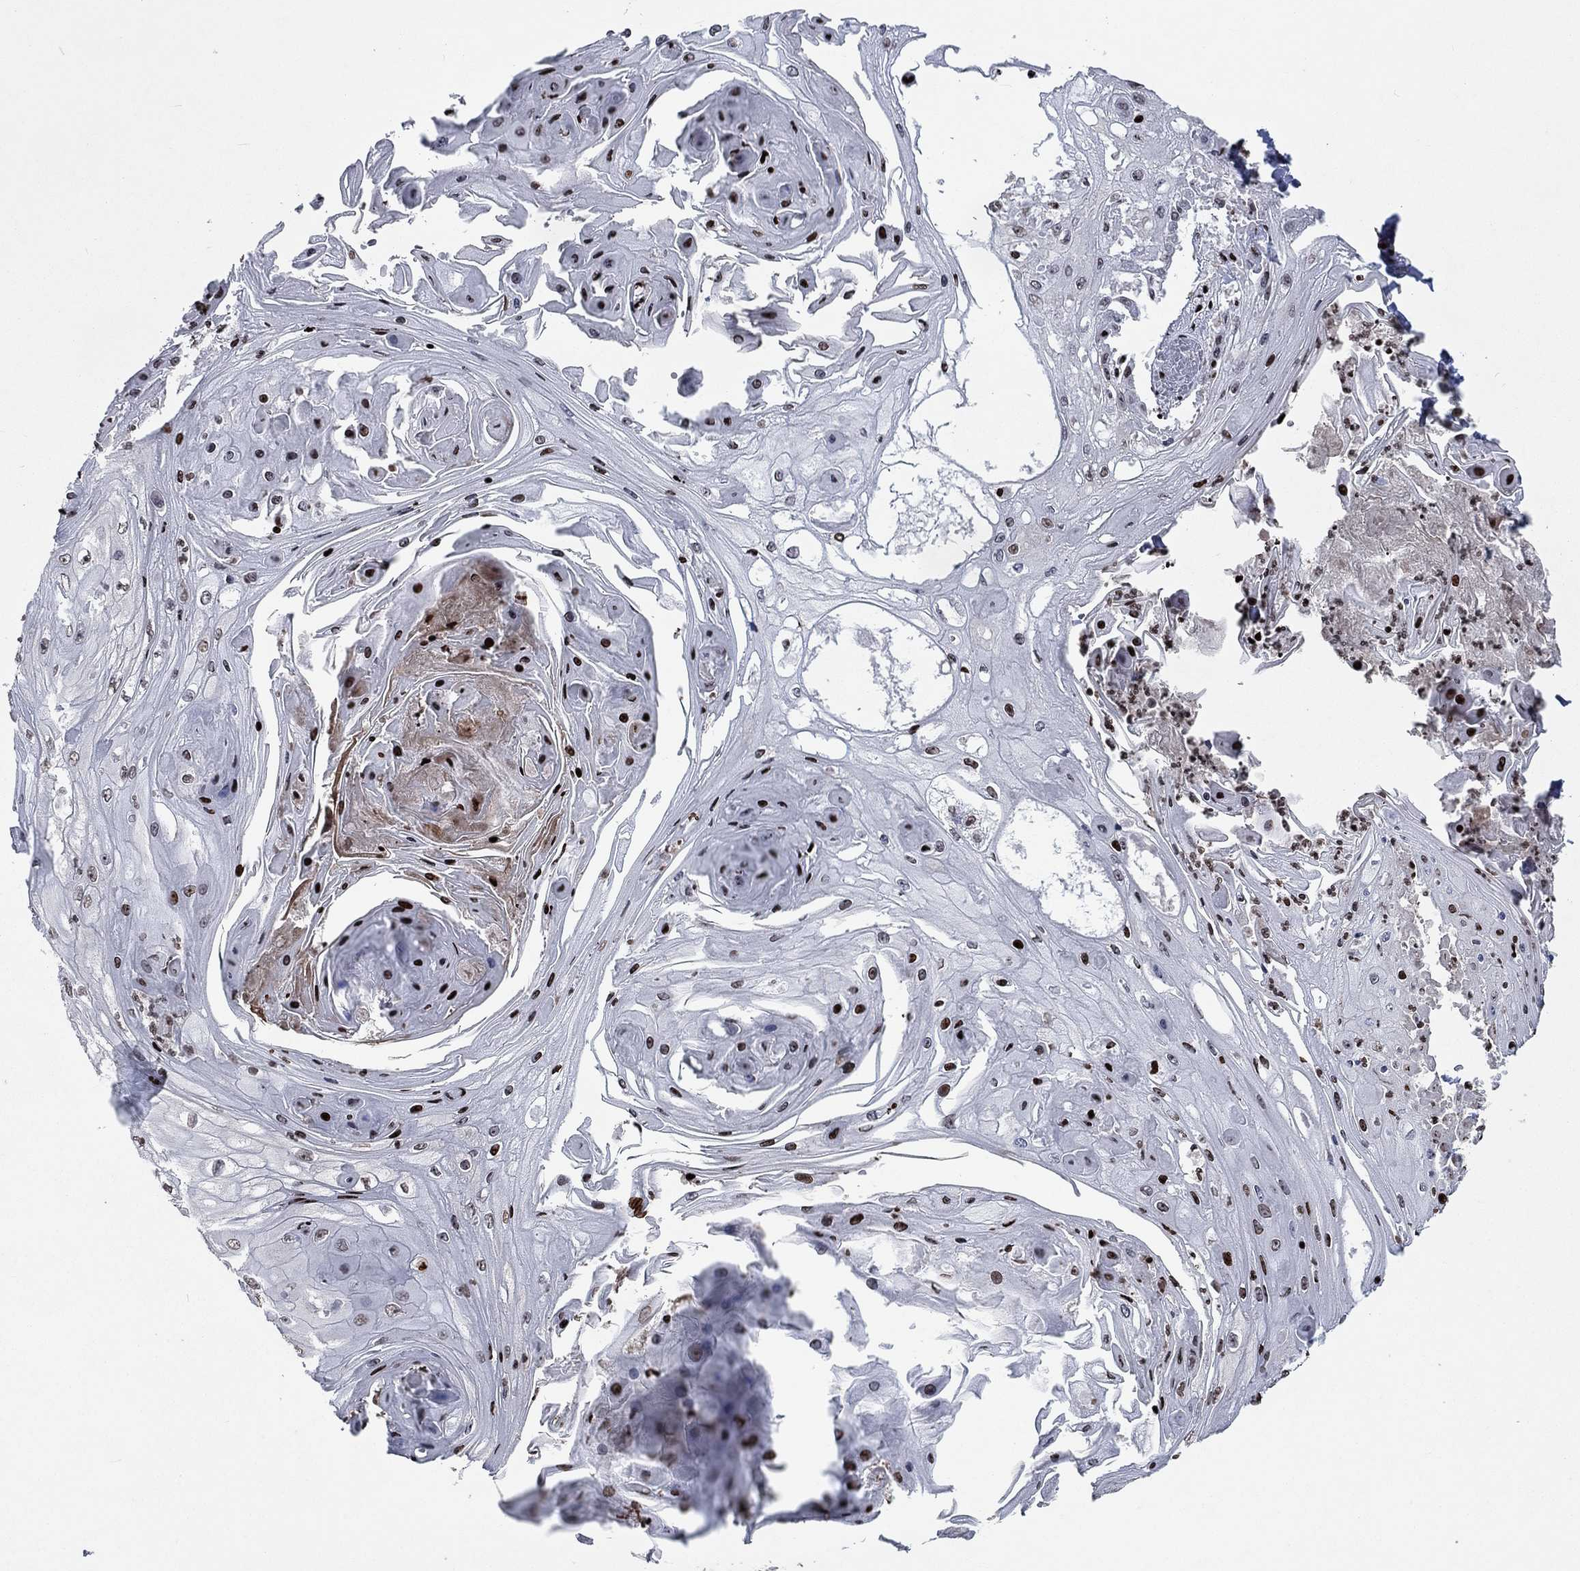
{"staining": {"intensity": "strong", "quantity": "<25%", "location": "nuclear"}, "tissue": "skin cancer", "cell_type": "Tumor cells", "image_type": "cancer", "snomed": [{"axis": "morphology", "description": "Squamous cell carcinoma, NOS"}, {"axis": "topography", "description": "Skin"}], "caption": "This is a micrograph of immunohistochemistry staining of squamous cell carcinoma (skin), which shows strong positivity in the nuclear of tumor cells.", "gene": "SRSF3", "patient": {"sex": "male", "age": 70}}